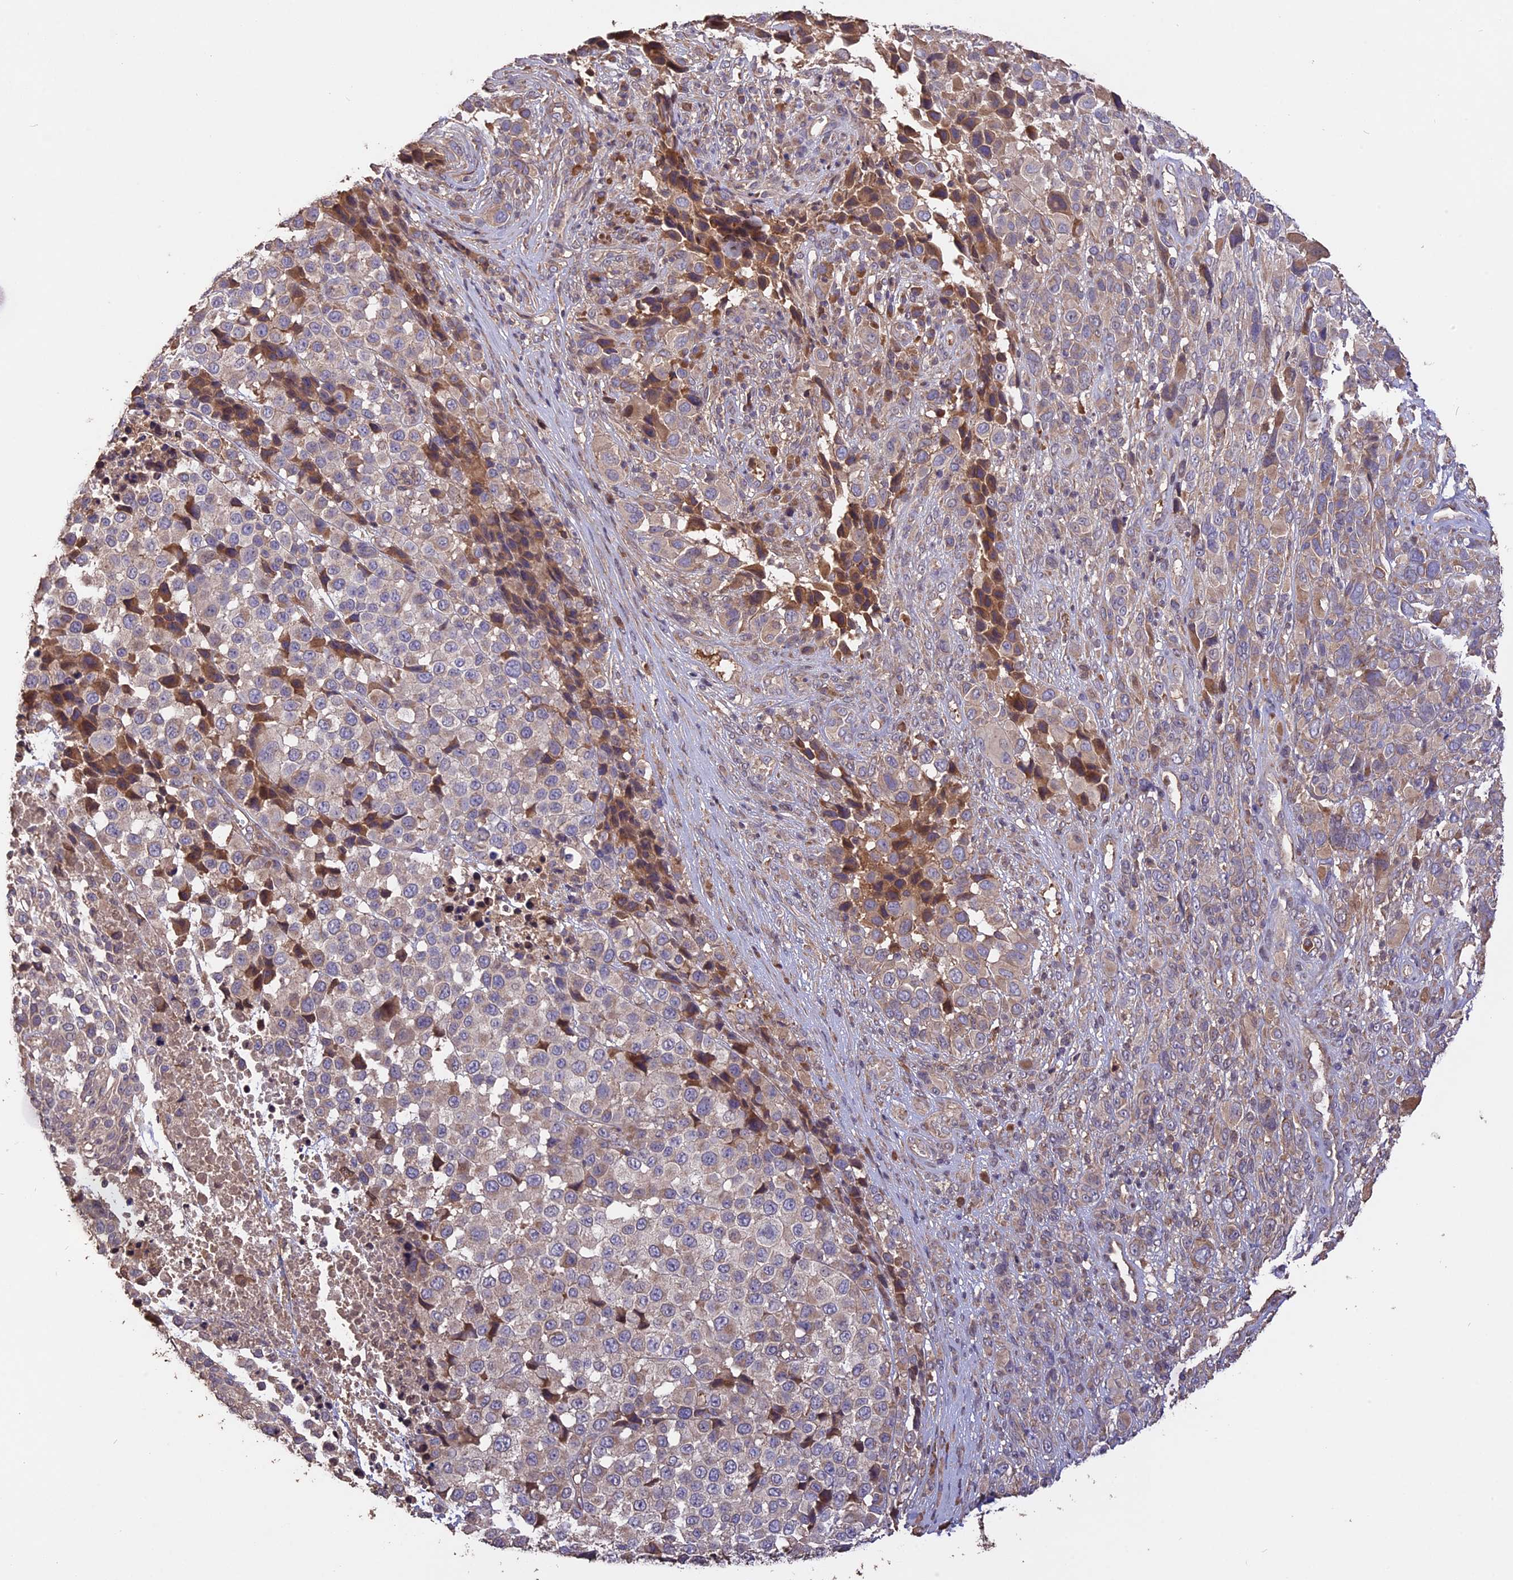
{"staining": {"intensity": "moderate", "quantity": "<25%", "location": "cytoplasmic/membranous"}, "tissue": "melanoma", "cell_type": "Tumor cells", "image_type": "cancer", "snomed": [{"axis": "morphology", "description": "Malignant melanoma, NOS"}, {"axis": "topography", "description": "Skin of trunk"}], "caption": "Brown immunohistochemical staining in human malignant melanoma displays moderate cytoplasmic/membranous staining in approximately <25% of tumor cells.", "gene": "RASAL1", "patient": {"sex": "male", "age": 71}}